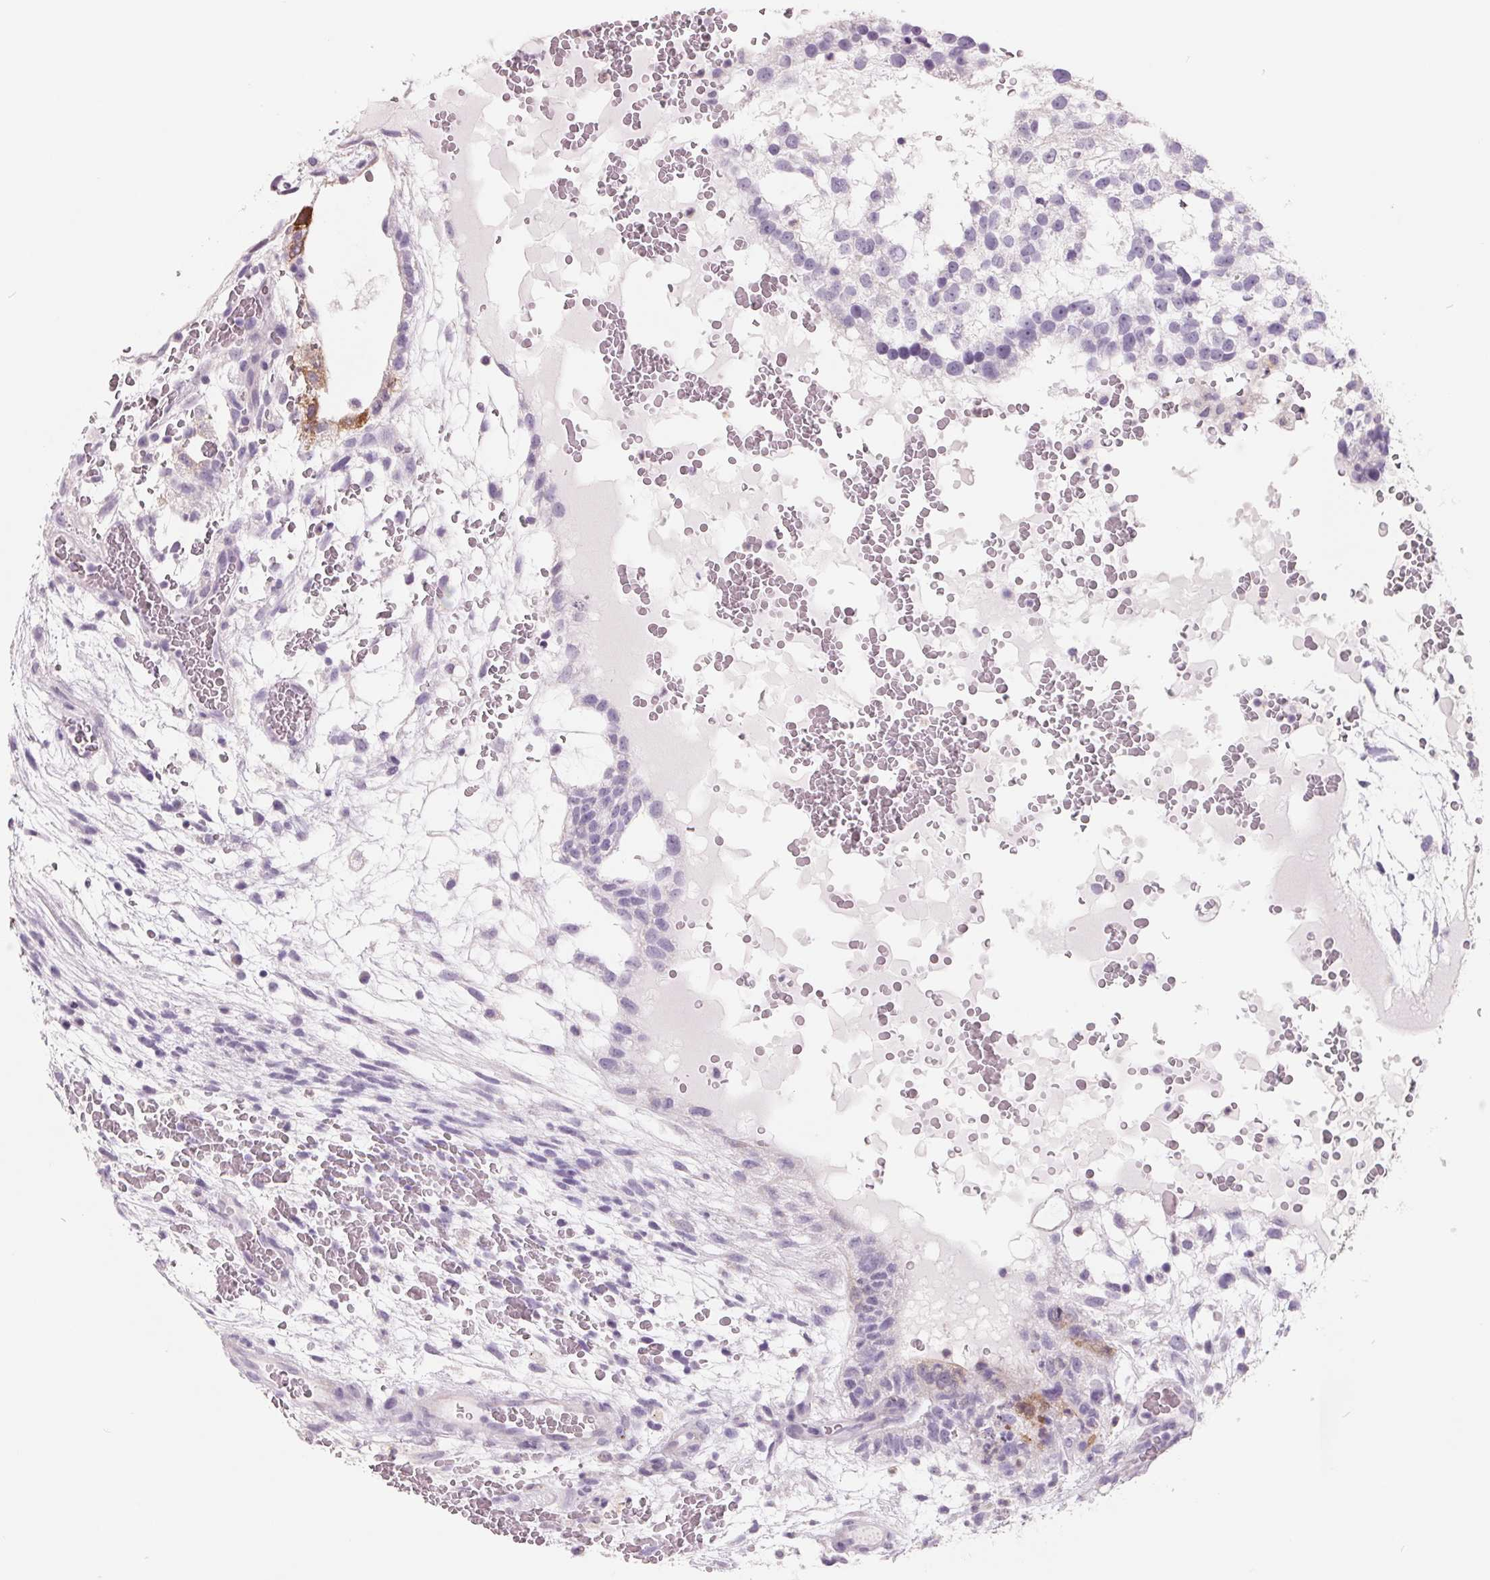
{"staining": {"intensity": "negative", "quantity": "none", "location": "none"}, "tissue": "testis cancer", "cell_type": "Tumor cells", "image_type": "cancer", "snomed": [{"axis": "morphology", "description": "Normal tissue, NOS"}, {"axis": "morphology", "description": "Carcinoma, Embryonal, NOS"}, {"axis": "topography", "description": "Testis"}], "caption": "Tumor cells are negative for brown protein staining in testis embryonal carcinoma. Nuclei are stained in blue.", "gene": "FTCD", "patient": {"sex": "male", "age": 32}}